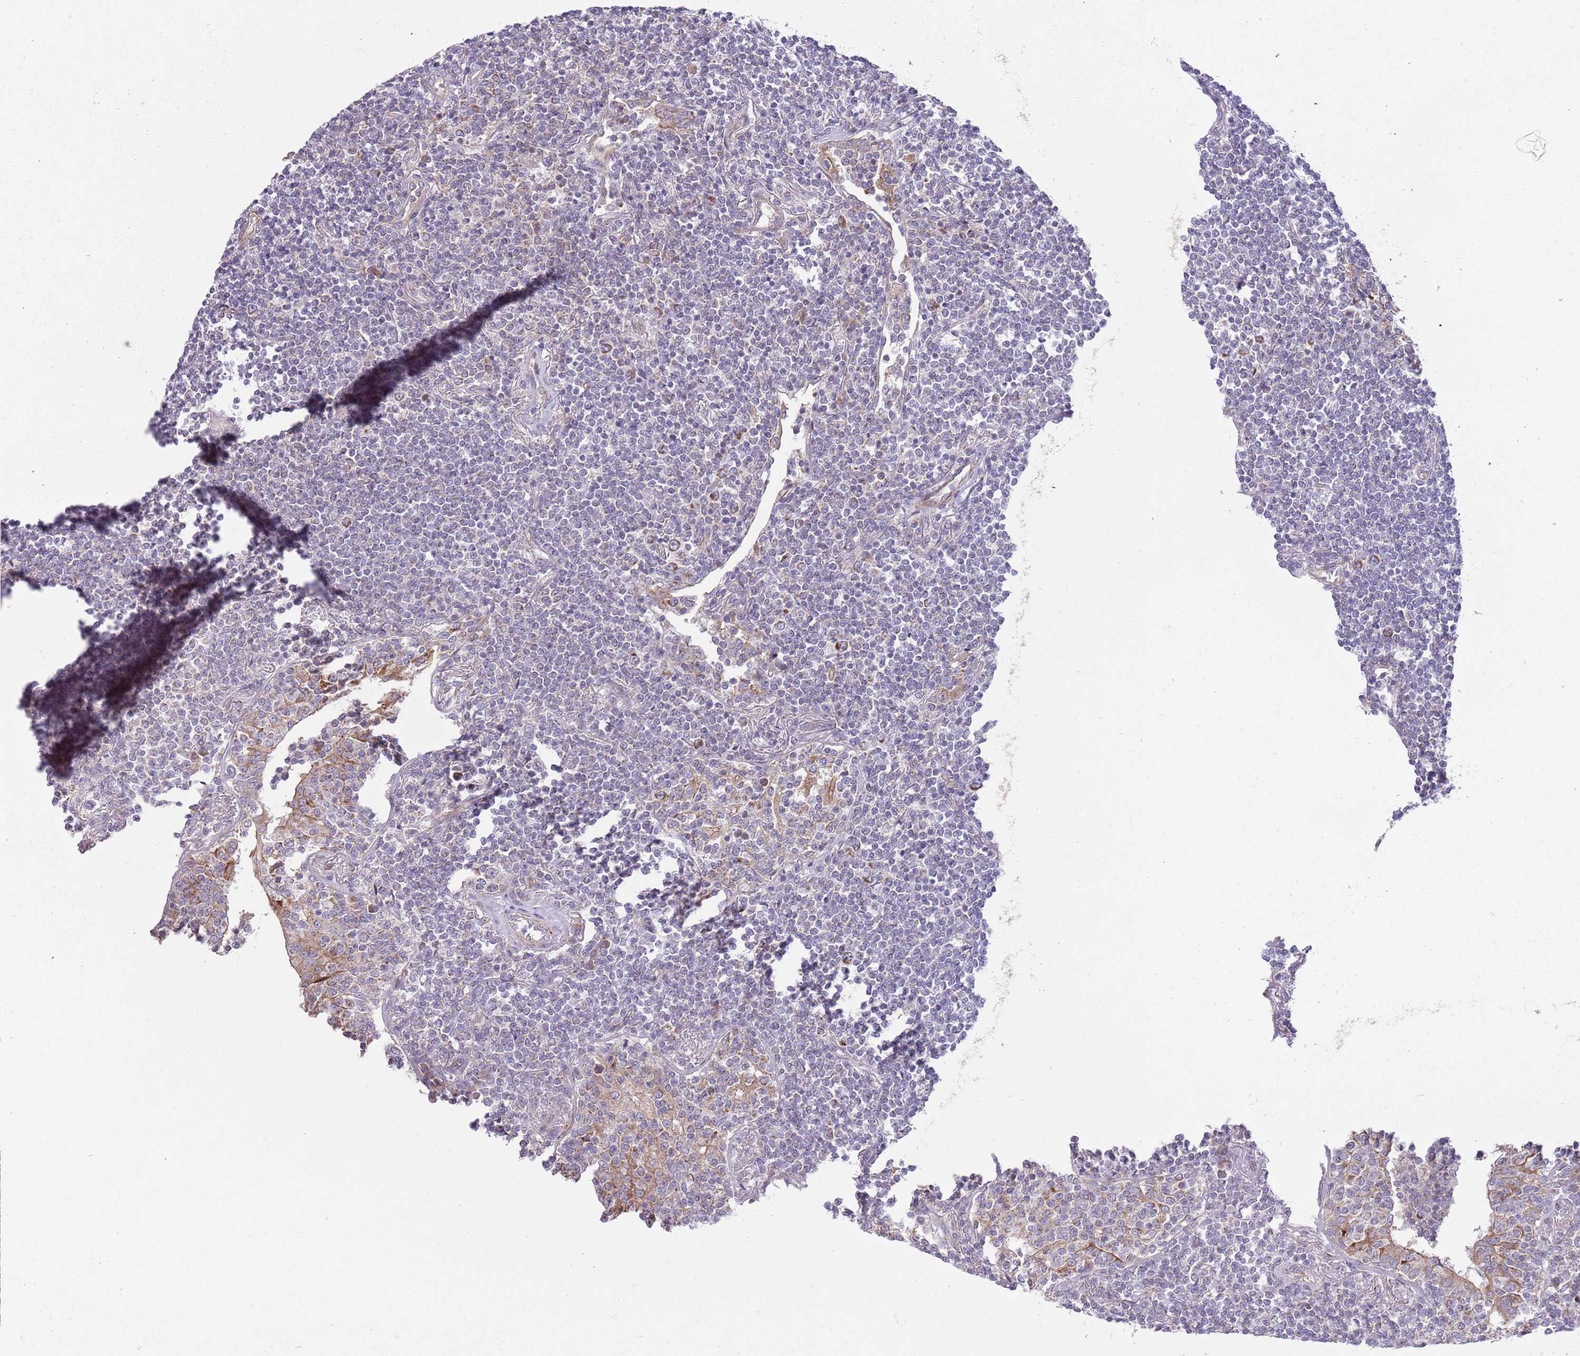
{"staining": {"intensity": "weak", "quantity": "<25%", "location": "cytoplasmic/membranous"}, "tissue": "lymphoma", "cell_type": "Tumor cells", "image_type": "cancer", "snomed": [{"axis": "morphology", "description": "Malignant lymphoma, non-Hodgkin's type, Low grade"}, {"axis": "topography", "description": "Lung"}], "caption": "Protein analysis of low-grade malignant lymphoma, non-Hodgkin's type reveals no significant staining in tumor cells.", "gene": "TOMM5", "patient": {"sex": "female", "age": 71}}